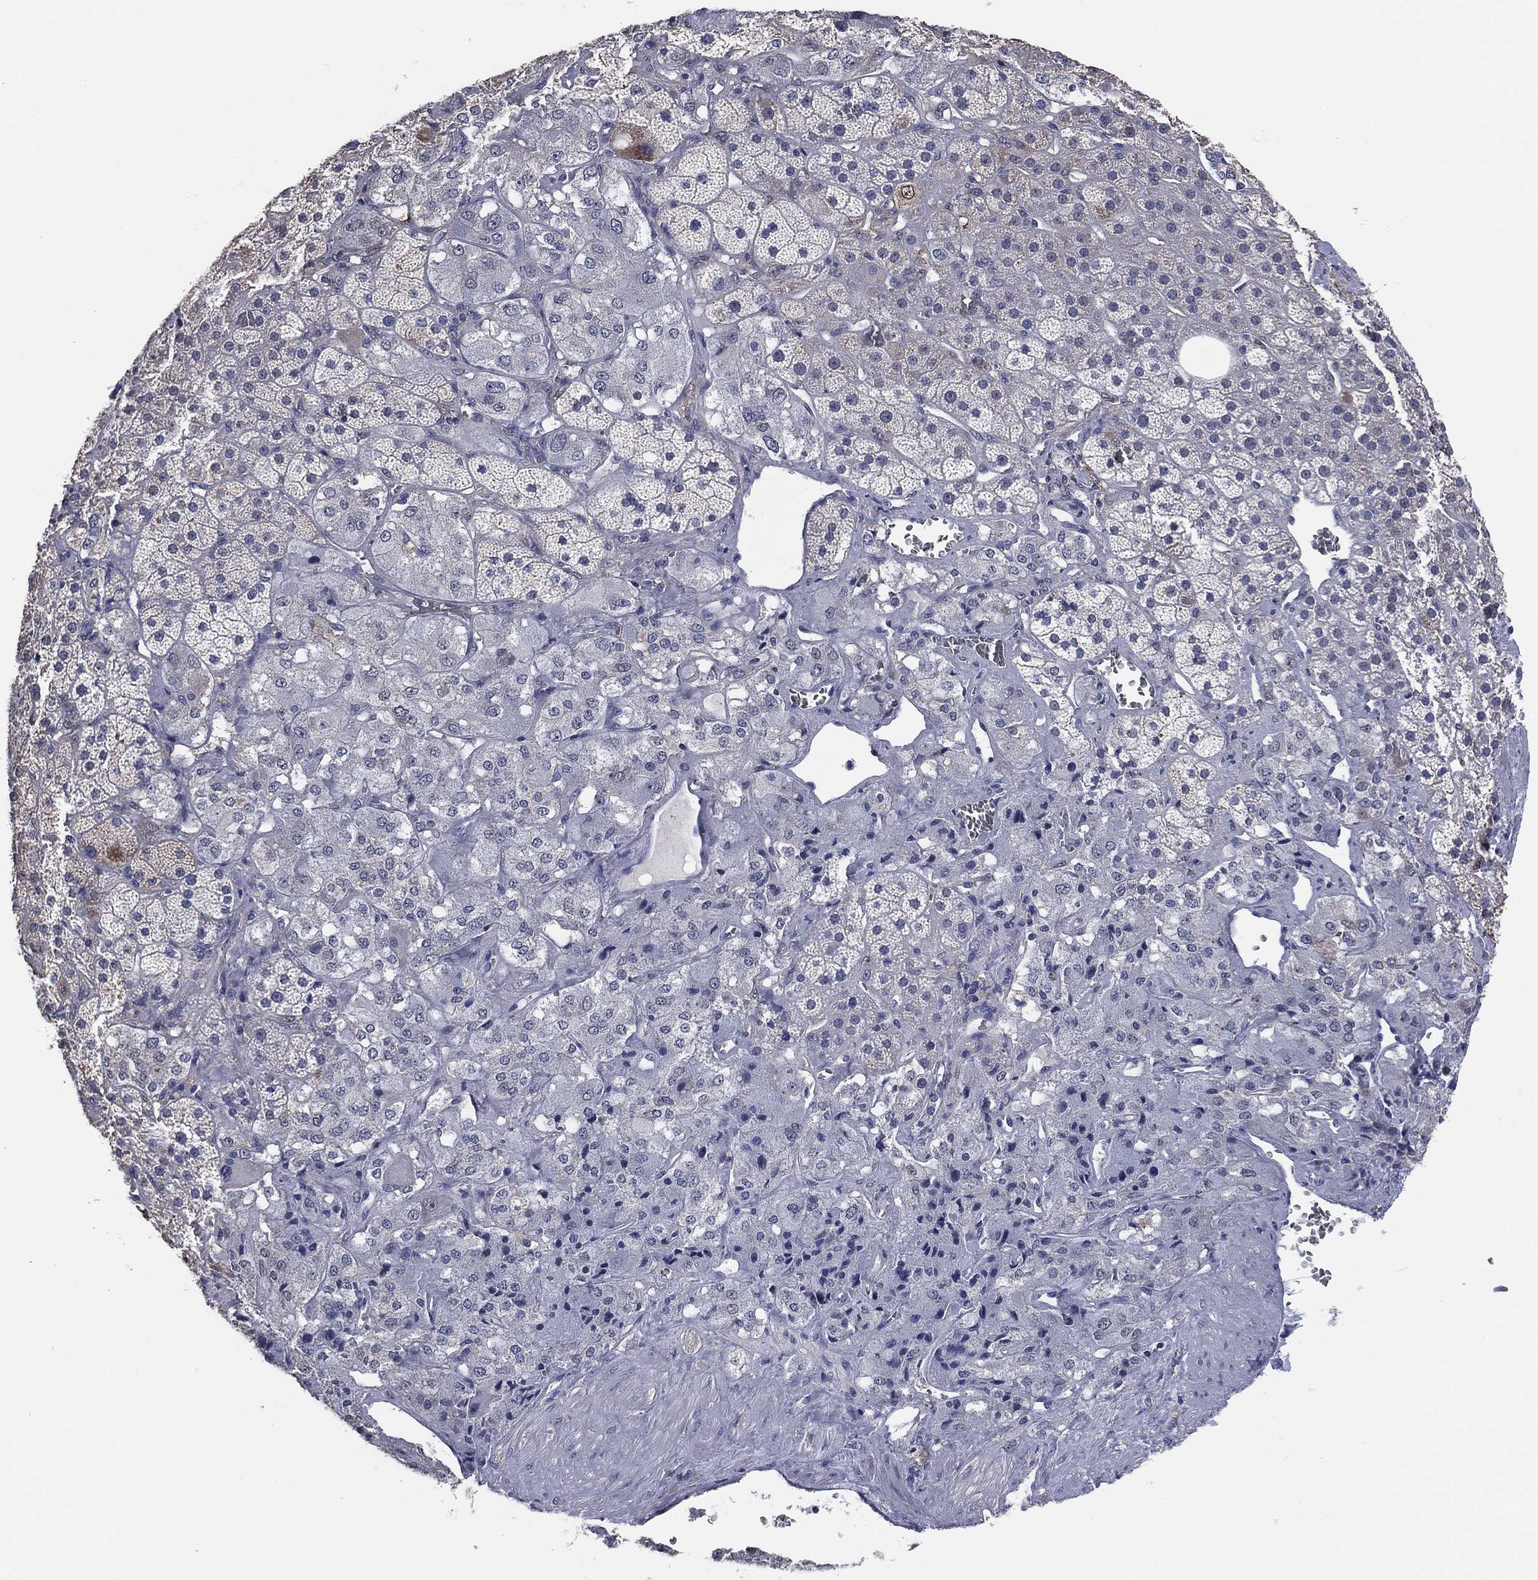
{"staining": {"intensity": "negative", "quantity": "none", "location": "none"}, "tissue": "adrenal gland", "cell_type": "Glandular cells", "image_type": "normal", "snomed": [{"axis": "morphology", "description": "Normal tissue, NOS"}, {"axis": "topography", "description": "Adrenal gland"}], "caption": "Adrenal gland was stained to show a protein in brown. There is no significant staining in glandular cells. (DAB immunohistochemistry (IHC), high magnification).", "gene": "KLK5", "patient": {"sex": "male", "age": 57}}